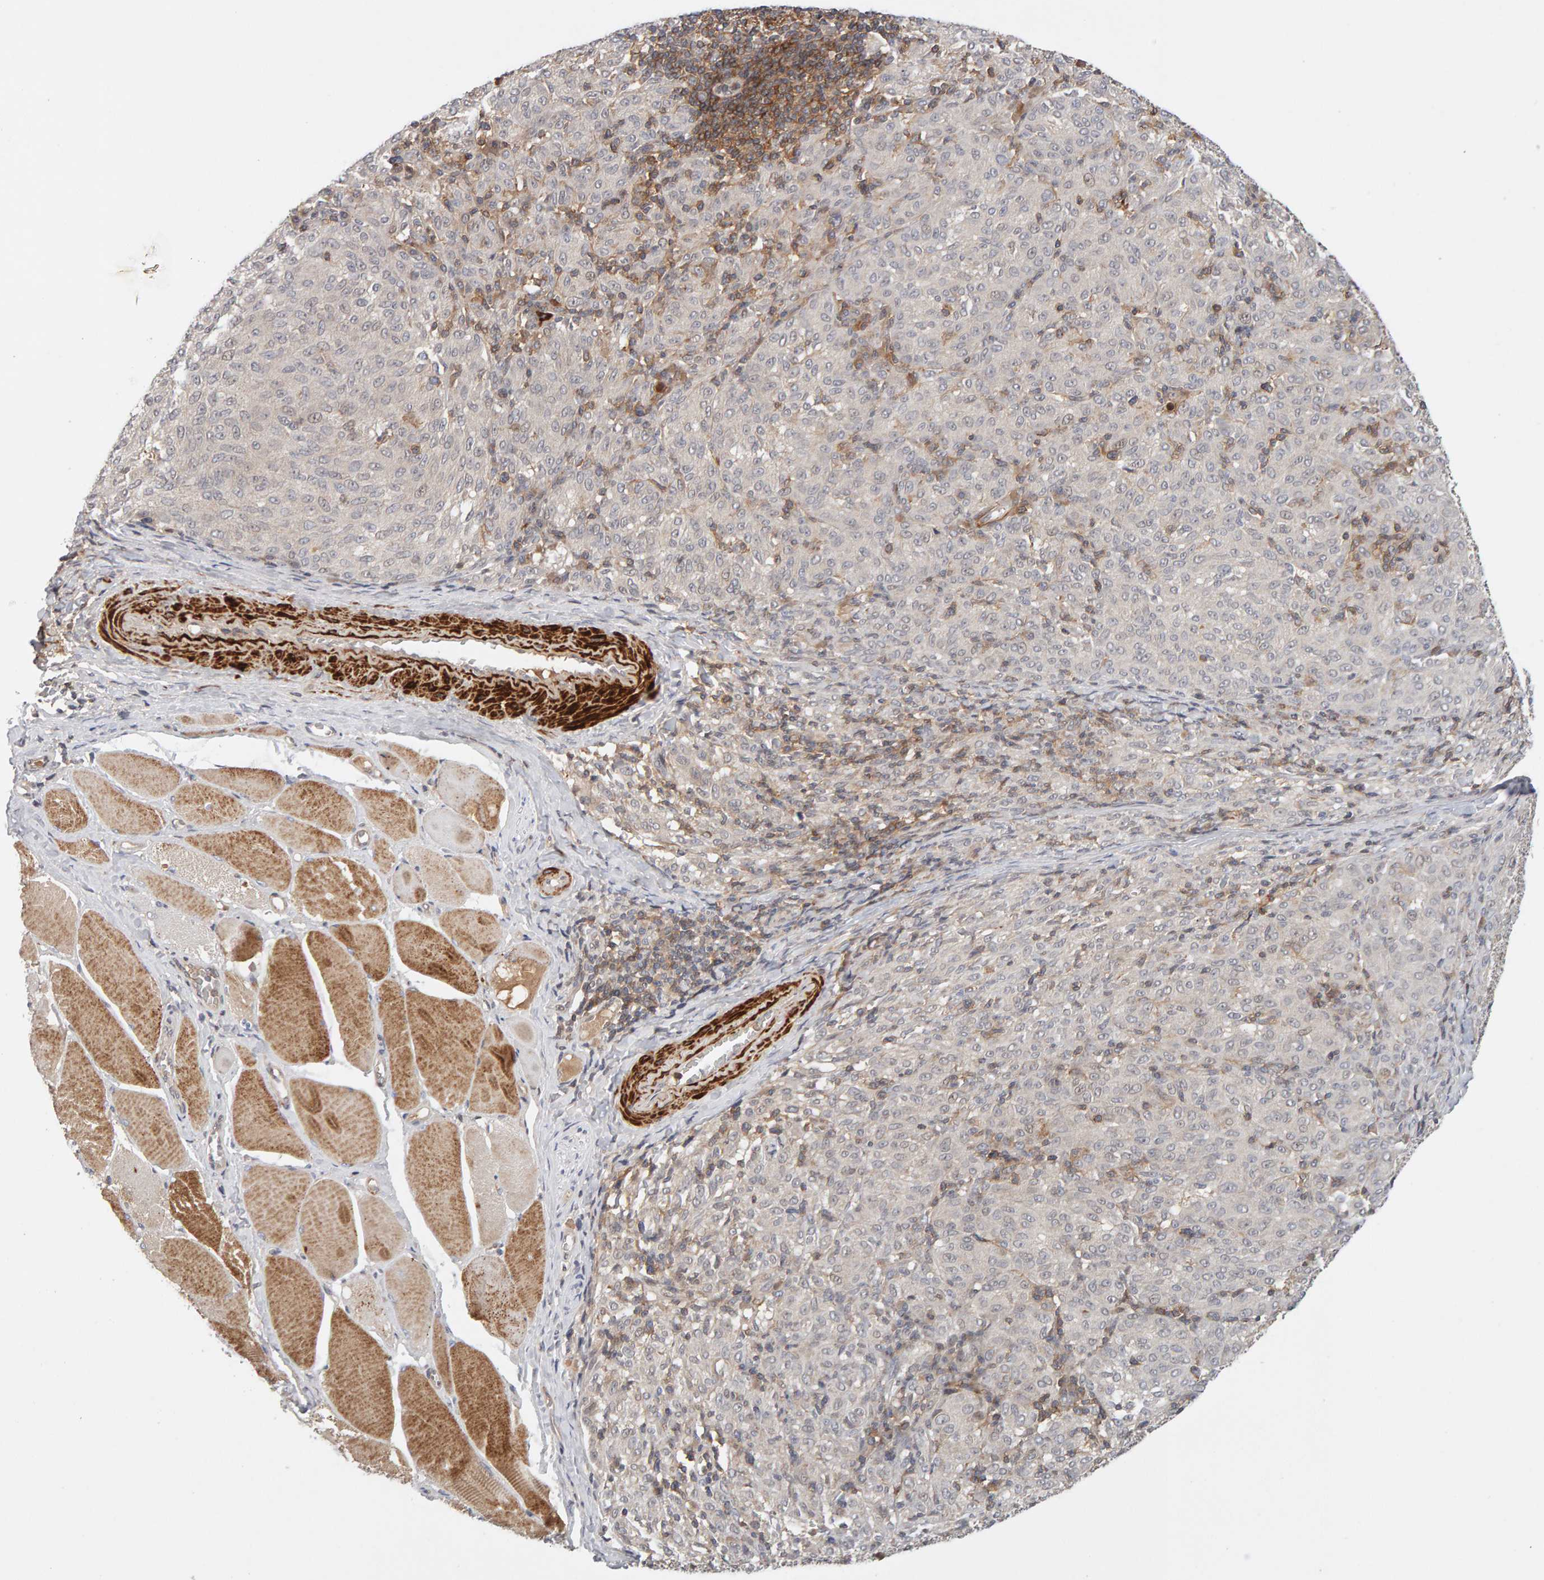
{"staining": {"intensity": "negative", "quantity": "none", "location": "none"}, "tissue": "melanoma", "cell_type": "Tumor cells", "image_type": "cancer", "snomed": [{"axis": "morphology", "description": "Malignant melanoma, NOS"}, {"axis": "topography", "description": "Skin"}], "caption": "Tumor cells are negative for protein expression in human melanoma.", "gene": "NUDCD1", "patient": {"sex": "female", "age": 72}}